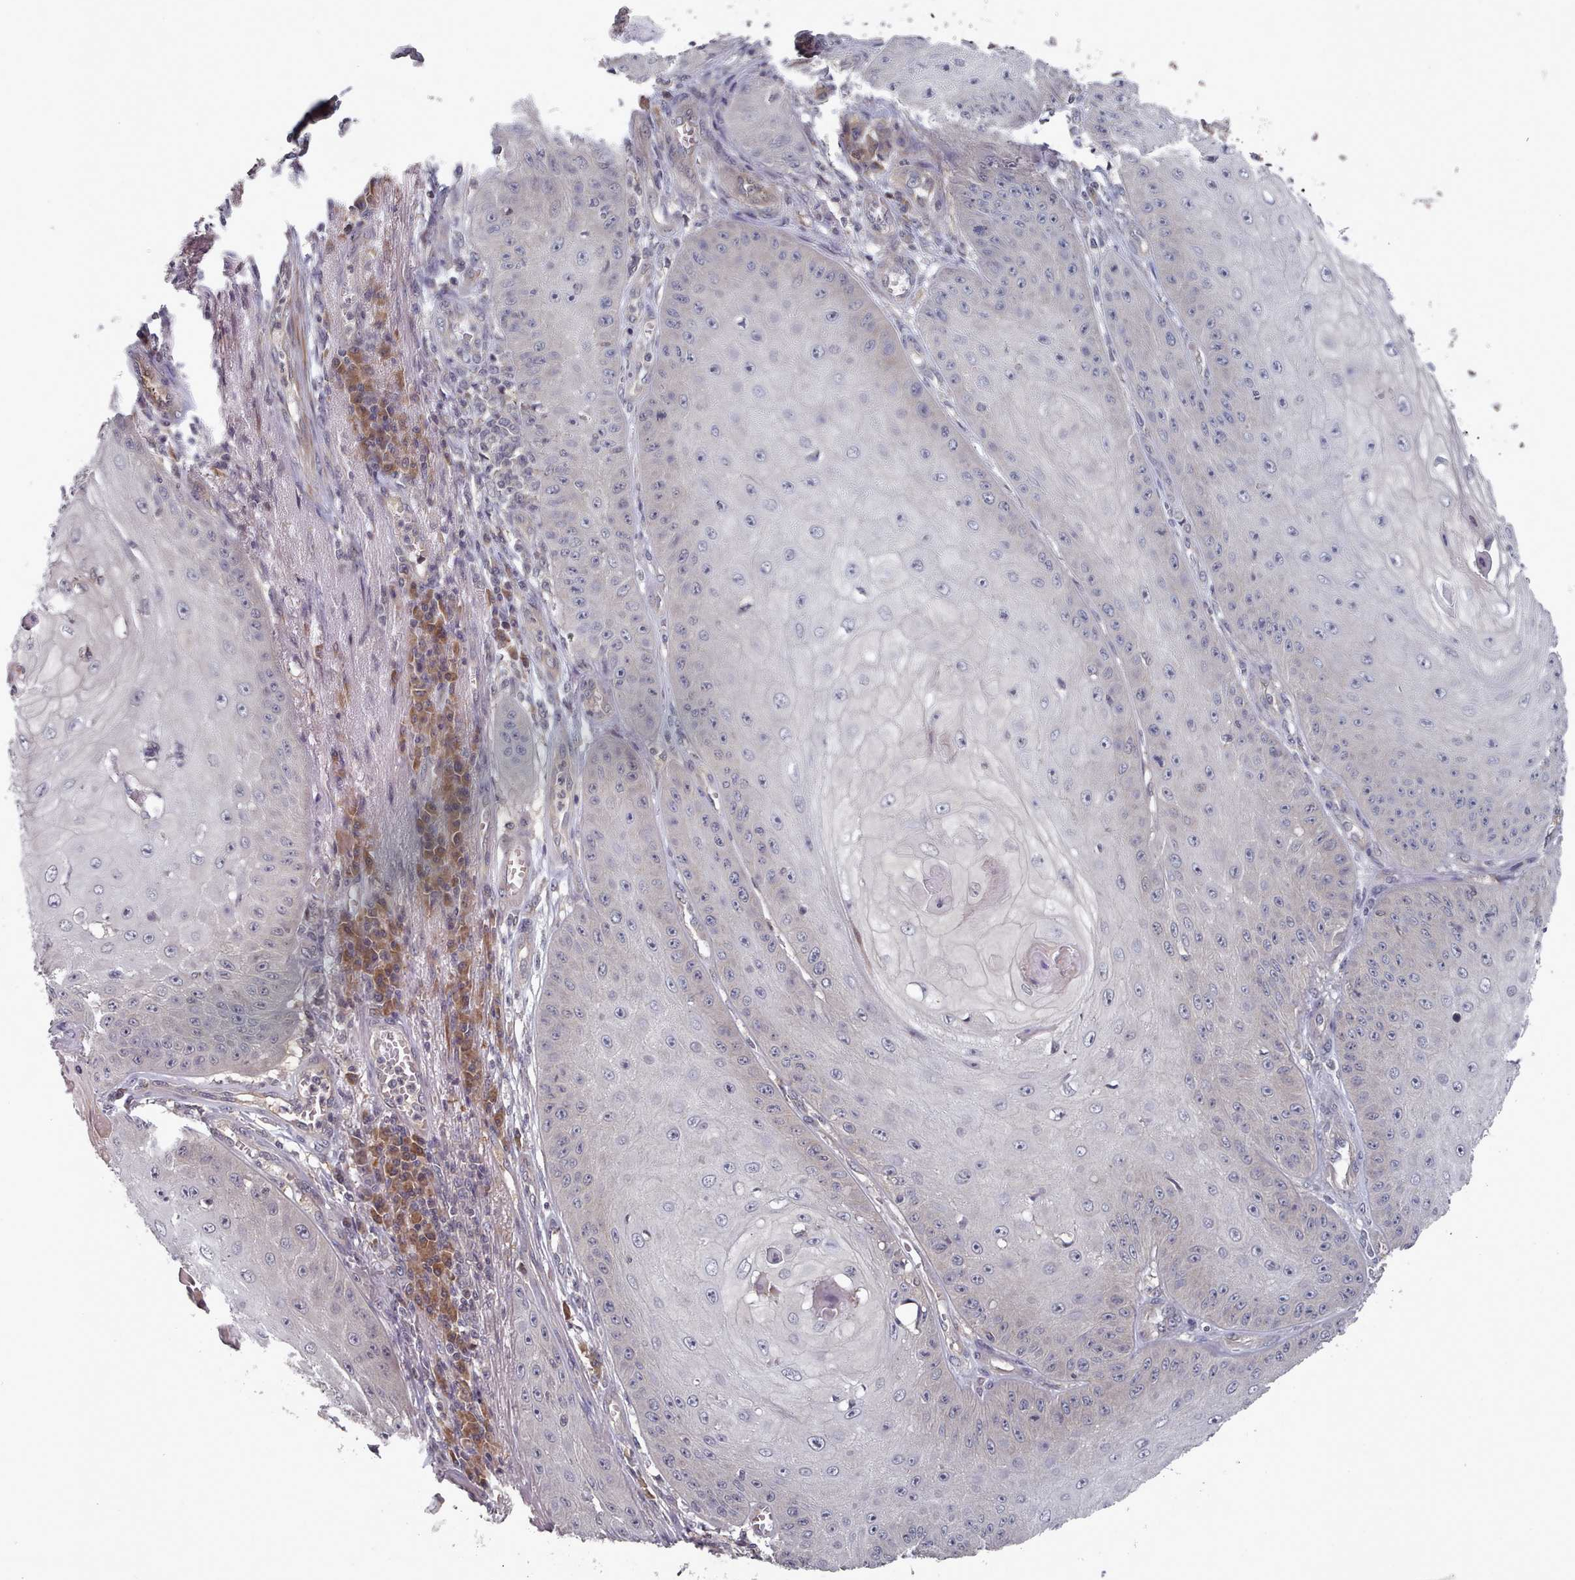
{"staining": {"intensity": "negative", "quantity": "none", "location": "none"}, "tissue": "skin cancer", "cell_type": "Tumor cells", "image_type": "cancer", "snomed": [{"axis": "morphology", "description": "Squamous cell carcinoma, NOS"}, {"axis": "topography", "description": "Skin"}], "caption": "There is no significant staining in tumor cells of skin cancer (squamous cell carcinoma).", "gene": "HYAL3", "patient": {"sex": "male", "age": 70}}